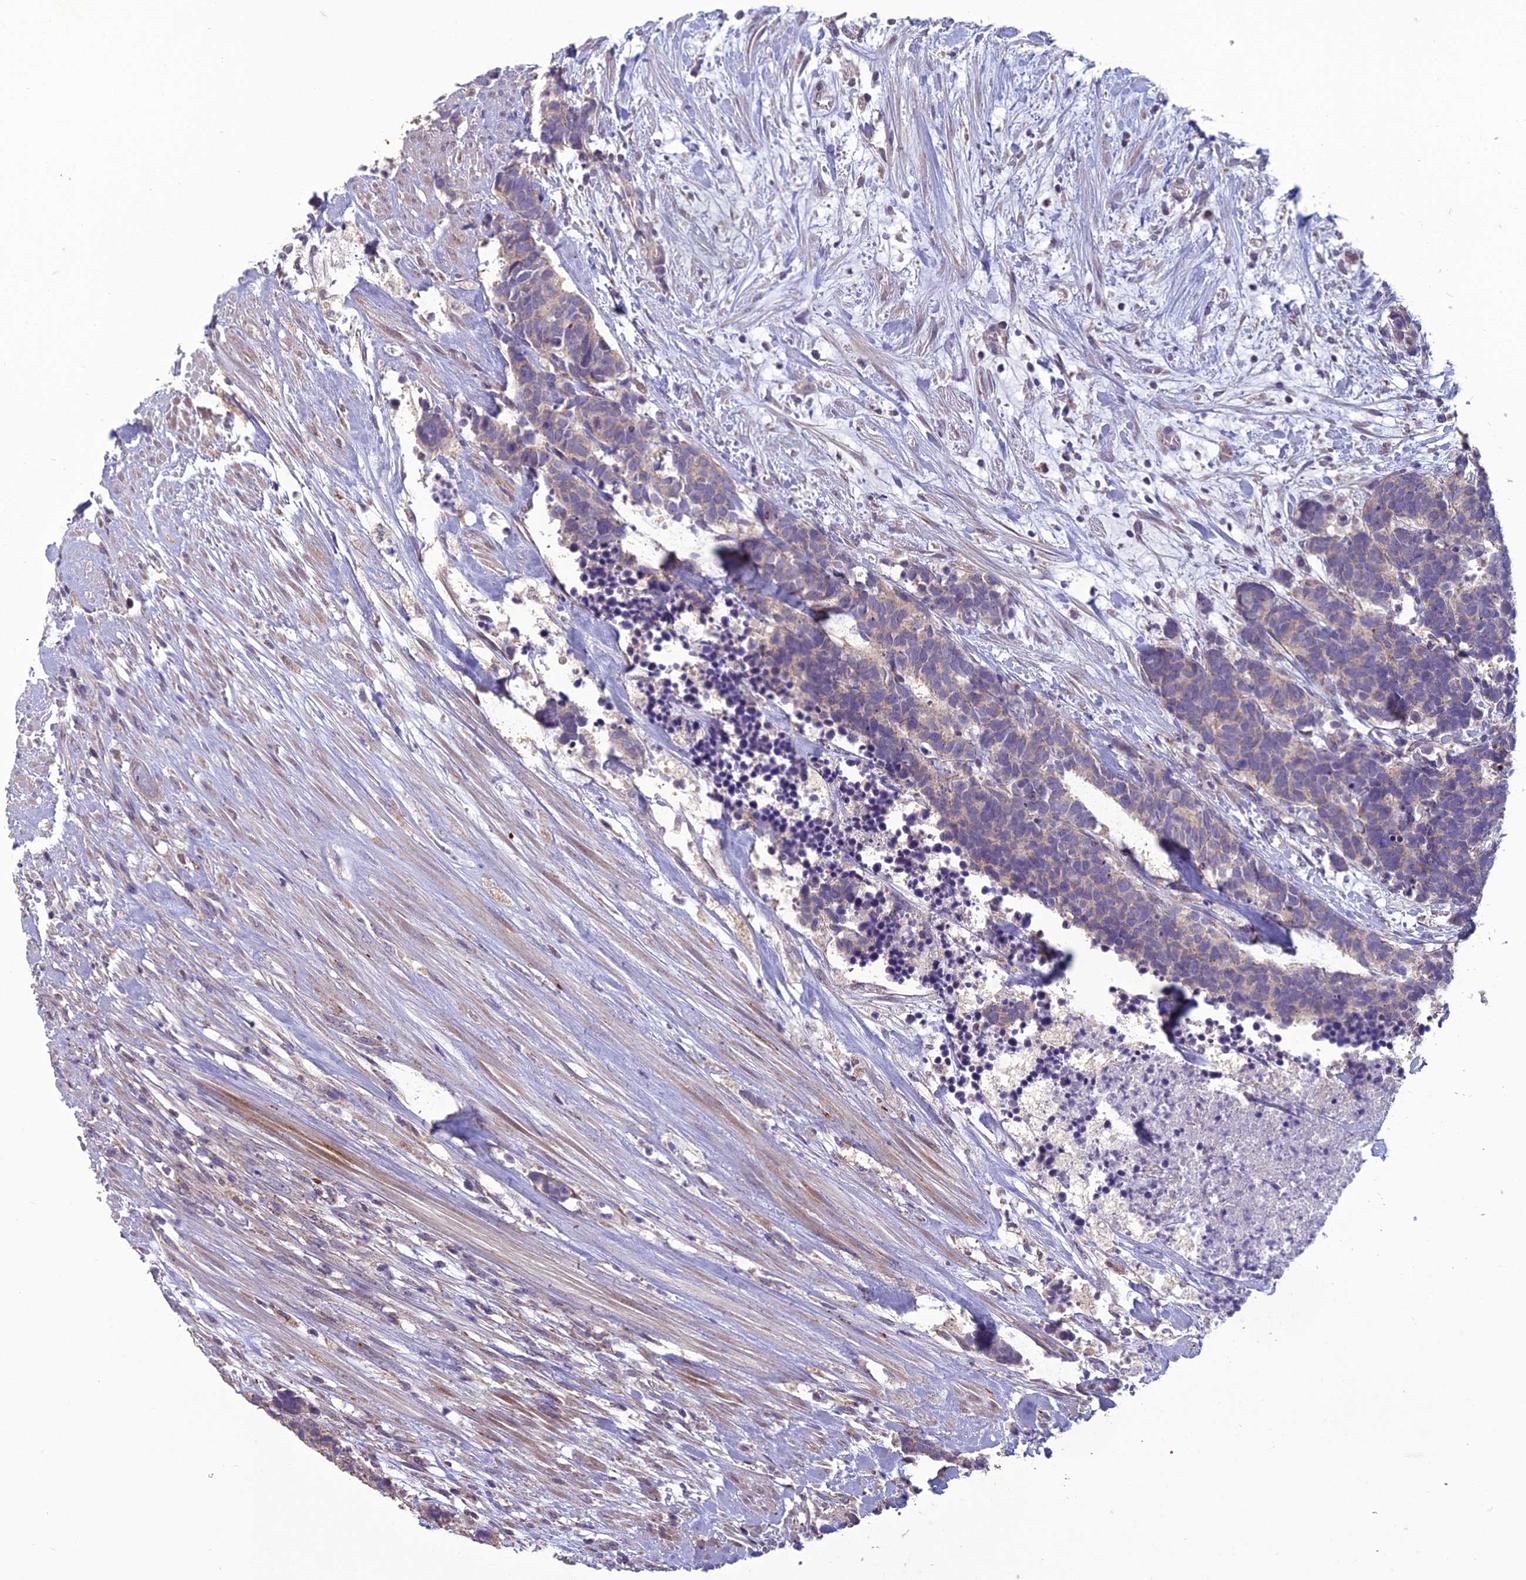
{"staining": {"intensity": "weak", "quantity": "25%-75%", "location": "cytoplasmic/membranous"}, "tissue": "carcinoid", "cell_type": "Tumor cells", "image_type": "cancer", "snomed": [{"axis": "morphology", "description": "Carcinoma, NOS"}, {"axis": "morphology", "description": "Carcinoid, malignant, NOS"}, {"axis": "topography", "description": "Prostate"}], "caption": "Weak cytoplasmic/membranous positivity for a protein is identified in about 25%-75% of tumor cells of carcinoid using immunohistochemistry.", "gene": "DUS2", "patient": {"sex": "male", "age": 57}}